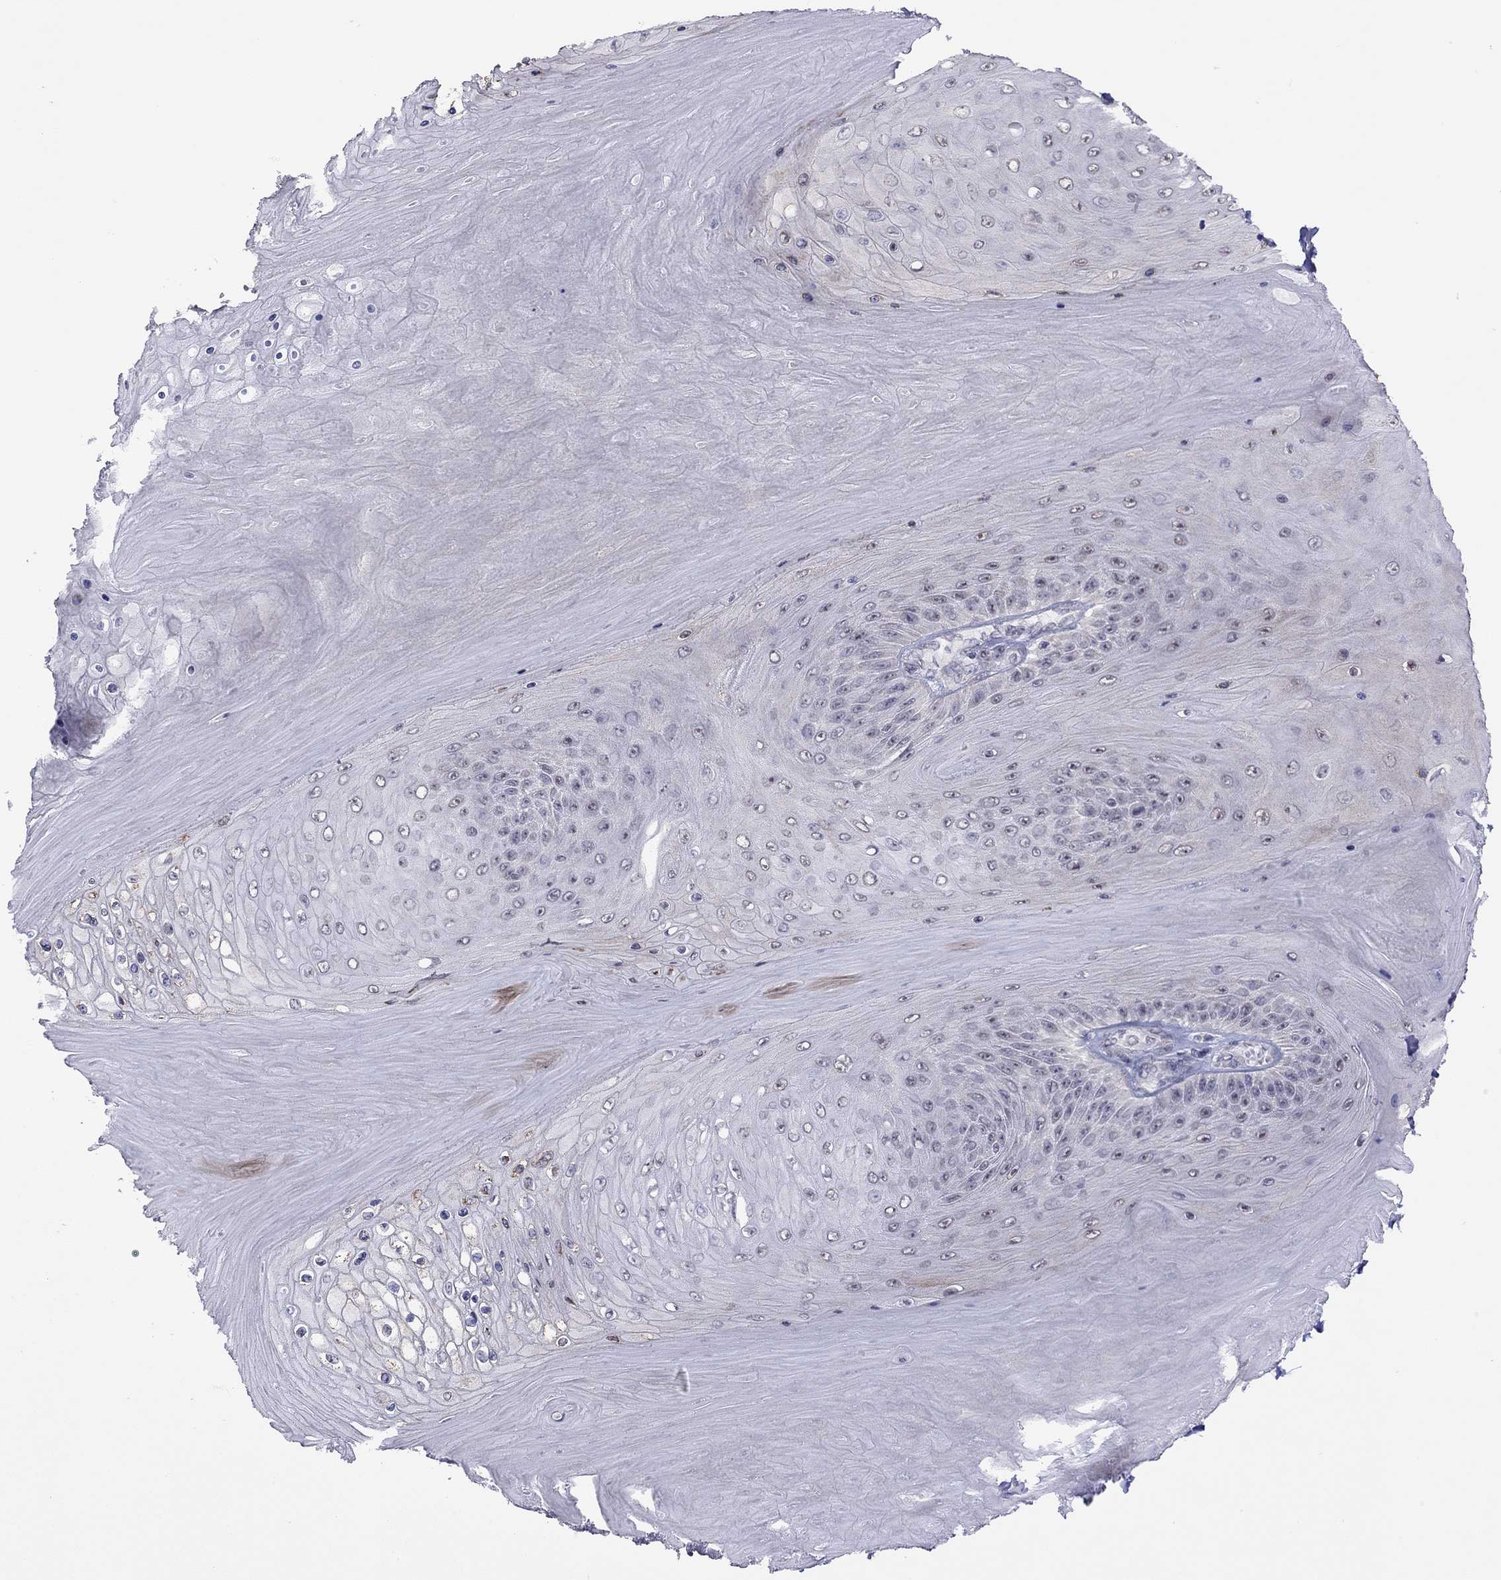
{"staining": {"intensity": "negative", "quantity": "none", "location": "none"}, "tissue": "skin cancer", "cell_type": "Tumor cells", "image_type": "cancer", "snomed": [{"axis": "morphology", "description": "Squamous cell carcinoma, NOS"}, {"axis": "topography", "description": "Skin"}], "caption": "The photomicrograph exhibits no significant staining in tumor cells of skin cancer.", "gene": "HES5", "patient": {"sex": "male", "age": 62}}